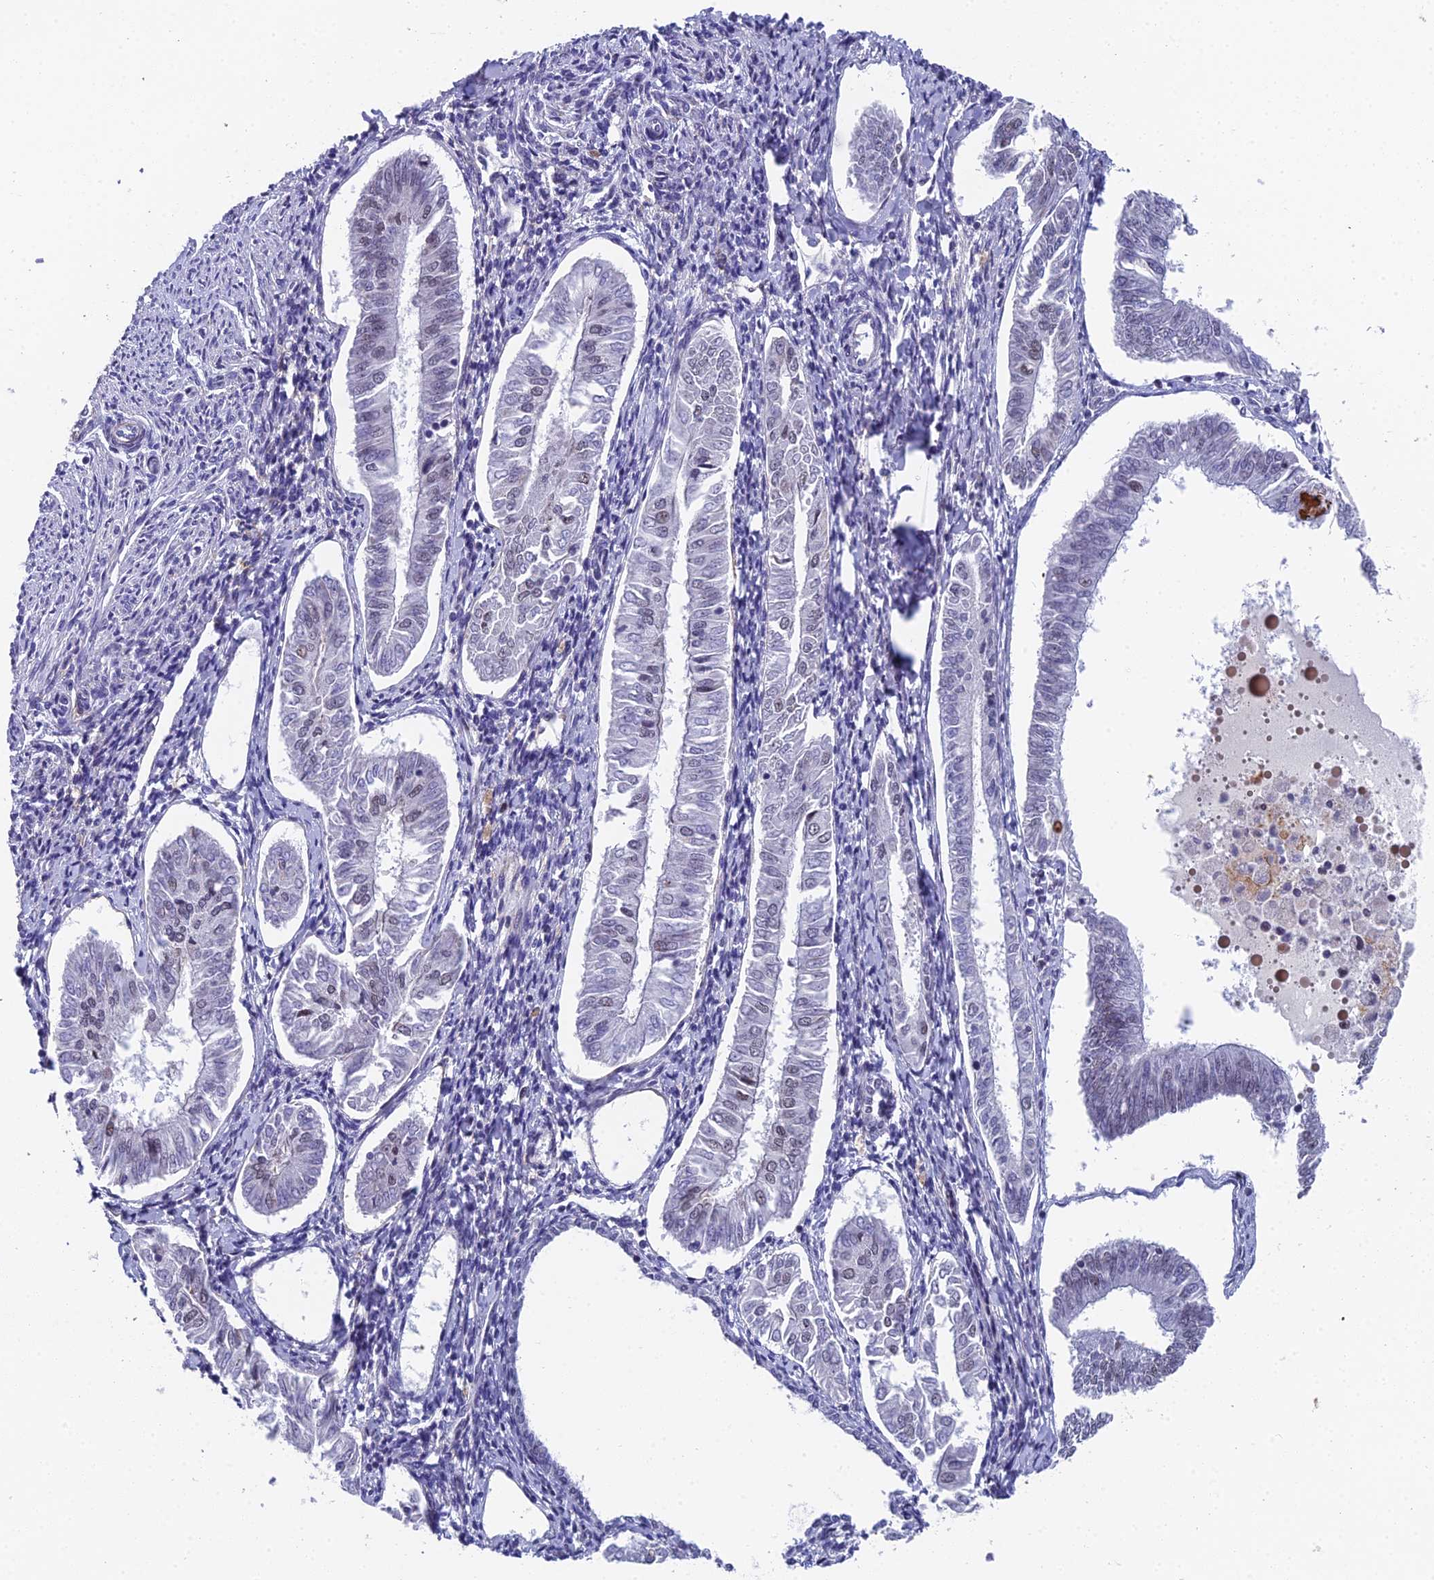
{"staining": {"intensity": "weak", "quantity": "<25%", "location": "nuclear"}, "tissue": "endometrial cancer", "cell_type": "Tumor cells", "image_type": "cancer", "snomed": [{"axis": "morphology", "description": "Adenocarcinoma, NOS"}, {"axis": "topography", "description": "Endometrium"}], "caption": "The micrograph displays no staining of tumor cells in endometrial cancer (adenocarcinoma).", "gene": "XKR9", "patient": {"sex": "female", "age": 58}}